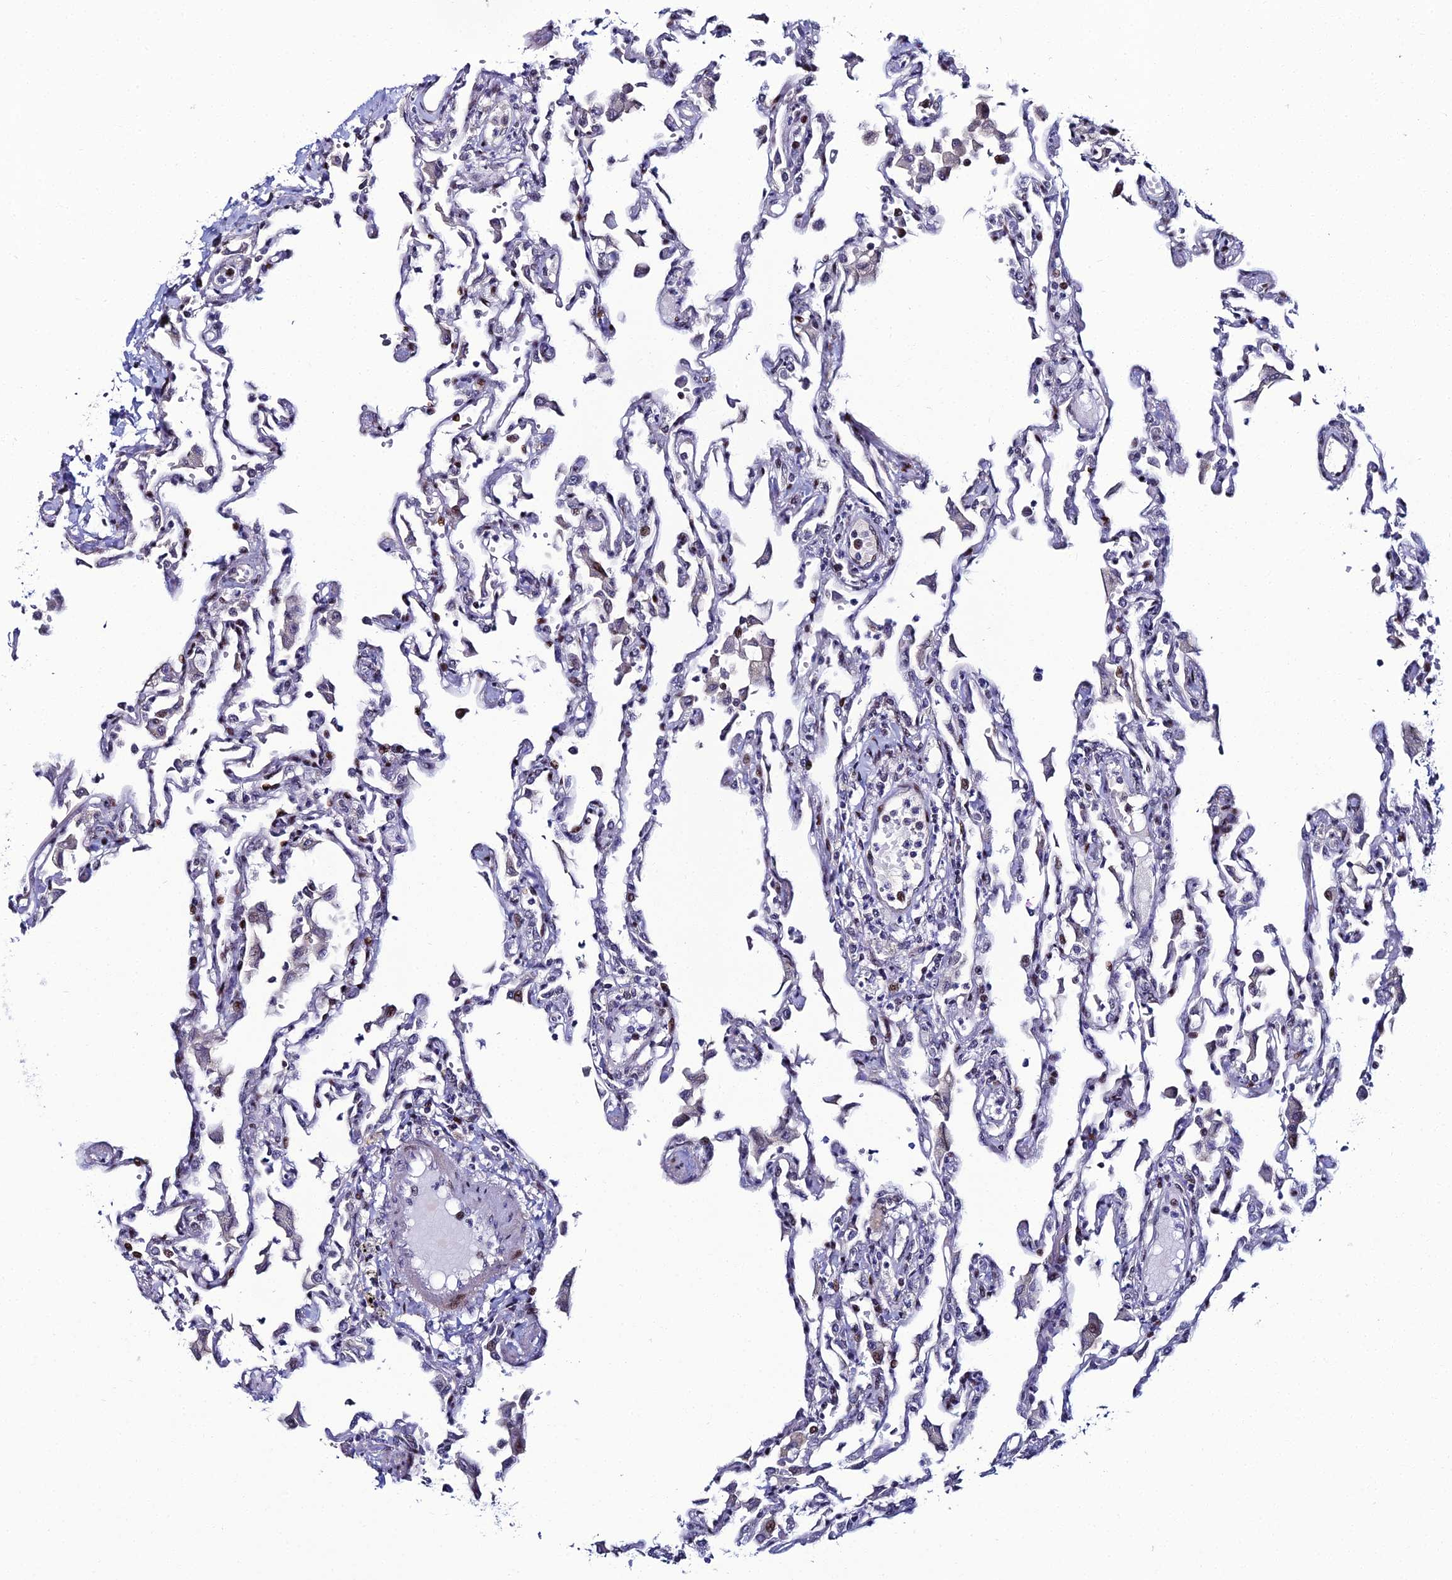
{"staining": {"intensity": "moderate", "quantity": "<25%", "location": "nuclear"}, "tissue": "lung", "cell_type": "Alveolar cells", "image_type": "normal", "snomed": [{"axis": "morphology", "description": "Normal tissue, NOS"}, {"axis": "topography", "description": "Bronchus"}, {"axis": "topography", "description": "Lung"}], "caption": "A photomicrograph showing moderate nuclear expression in about <25% of alveolar cells in normal lung, as visualized by brown immunohistochemical staining.", "gene": "TAF9B", "patient": {"sex": "female", "age": 49}}